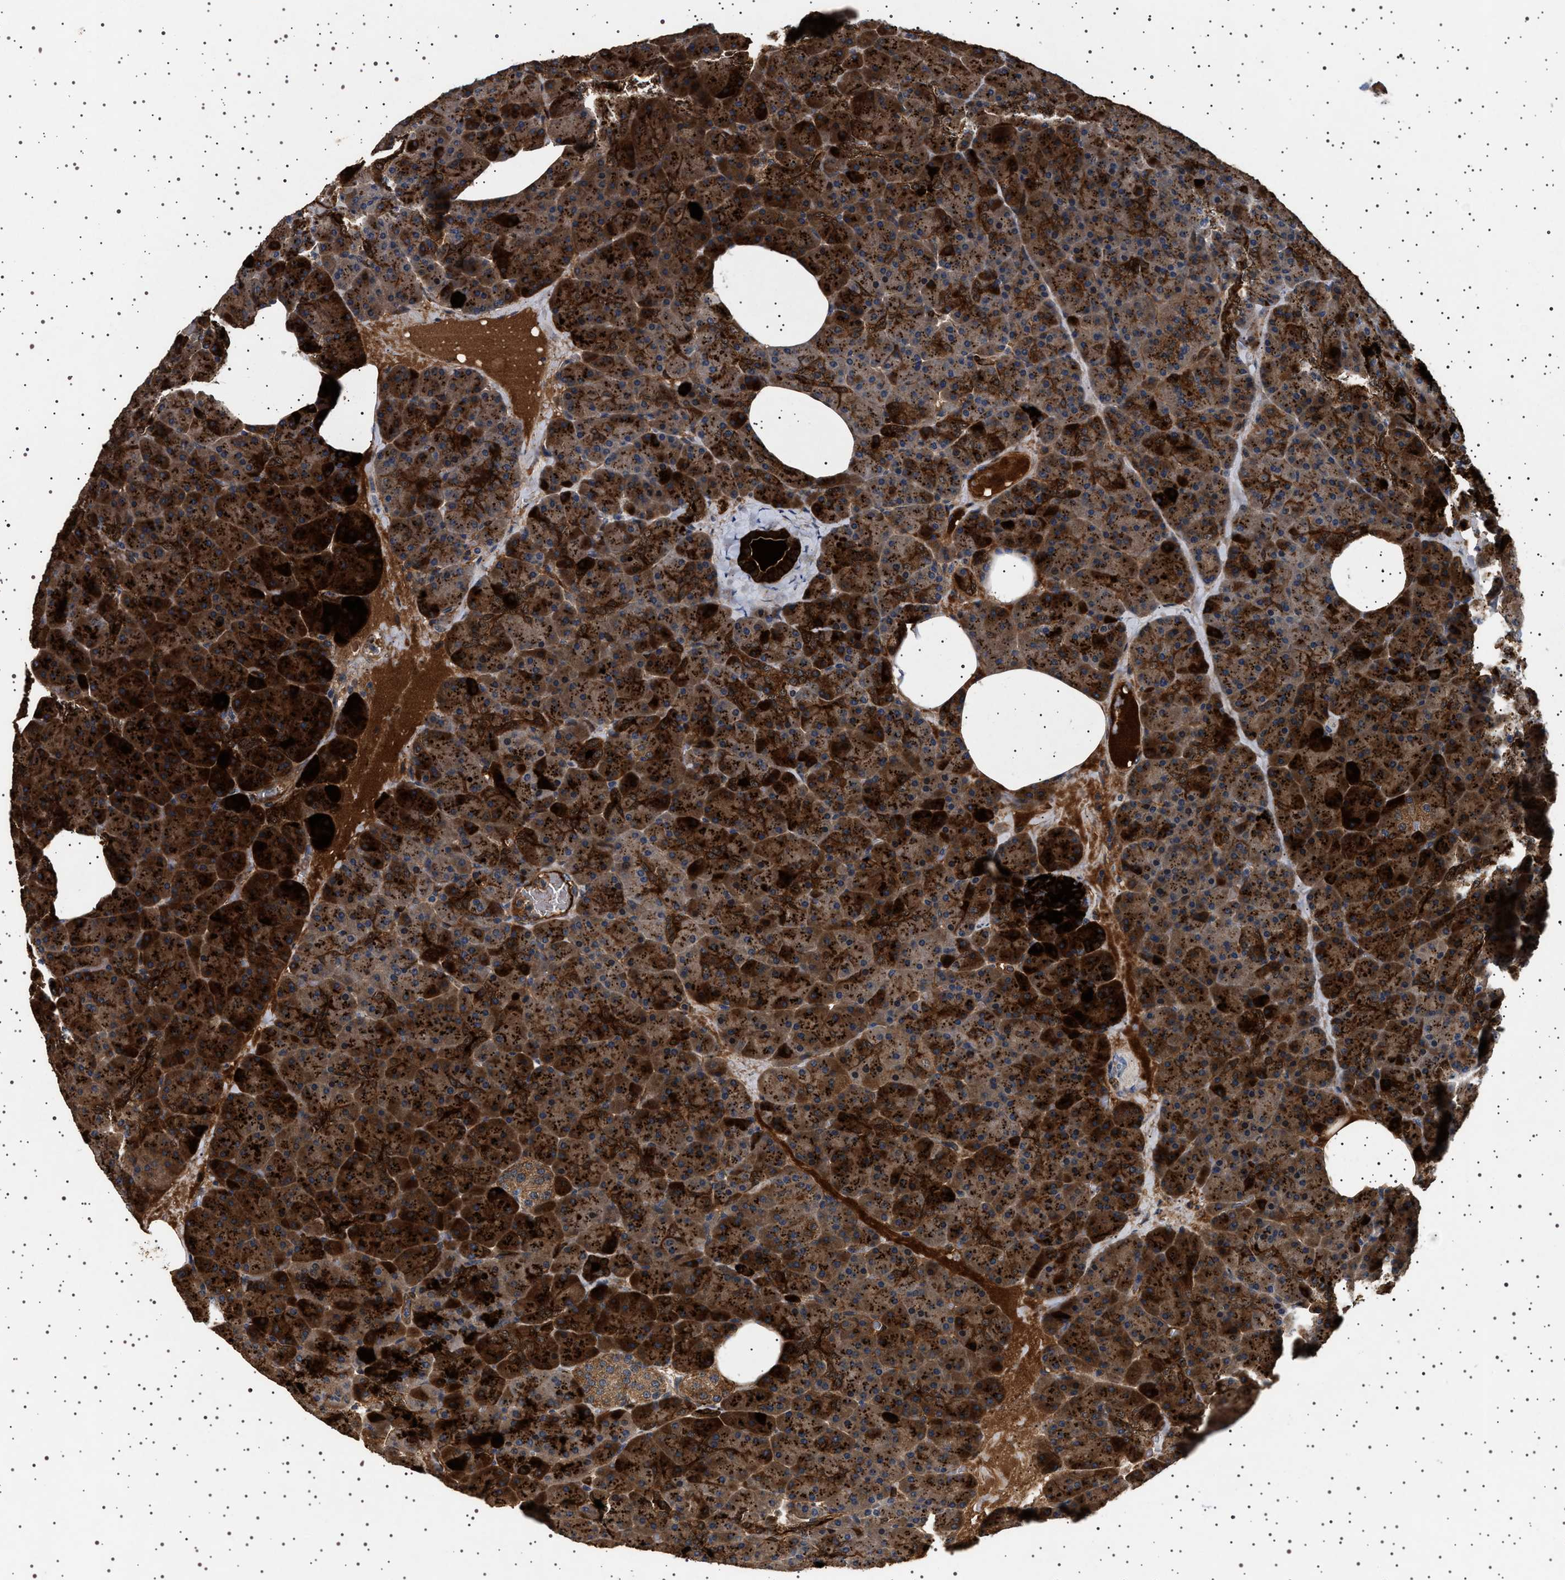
{"staining": {"intensity": "strong", "quantity": ">75%", "location": "cytoplasmic/membranous"}, "tissue": "pancreas", "cell_type": "Exocrine glandular cells", "image_type": "normal", "snomed": [{"axis": "morphology", "description": "Normal tissue, NOS"}, {"axis": "morphology", "description": "Carcinoid, malignant, NOS"}, {"axis": "topography", "description": "Pancreas"}], "caption": "IHC staining of unremarkable pancreas, which exhibits high levels of strong cytoplasmic/membranous staining in about >75% of exocrine glandular cells indicating strong cytoplasmic/membranous protein expression. The staining was performed using DAB (brown) for protein detection and nuclei were counterstained in hematoxylin (blue).", "gene": "GUCY1B1", "patient": {"sex": "female", "age": 35}}